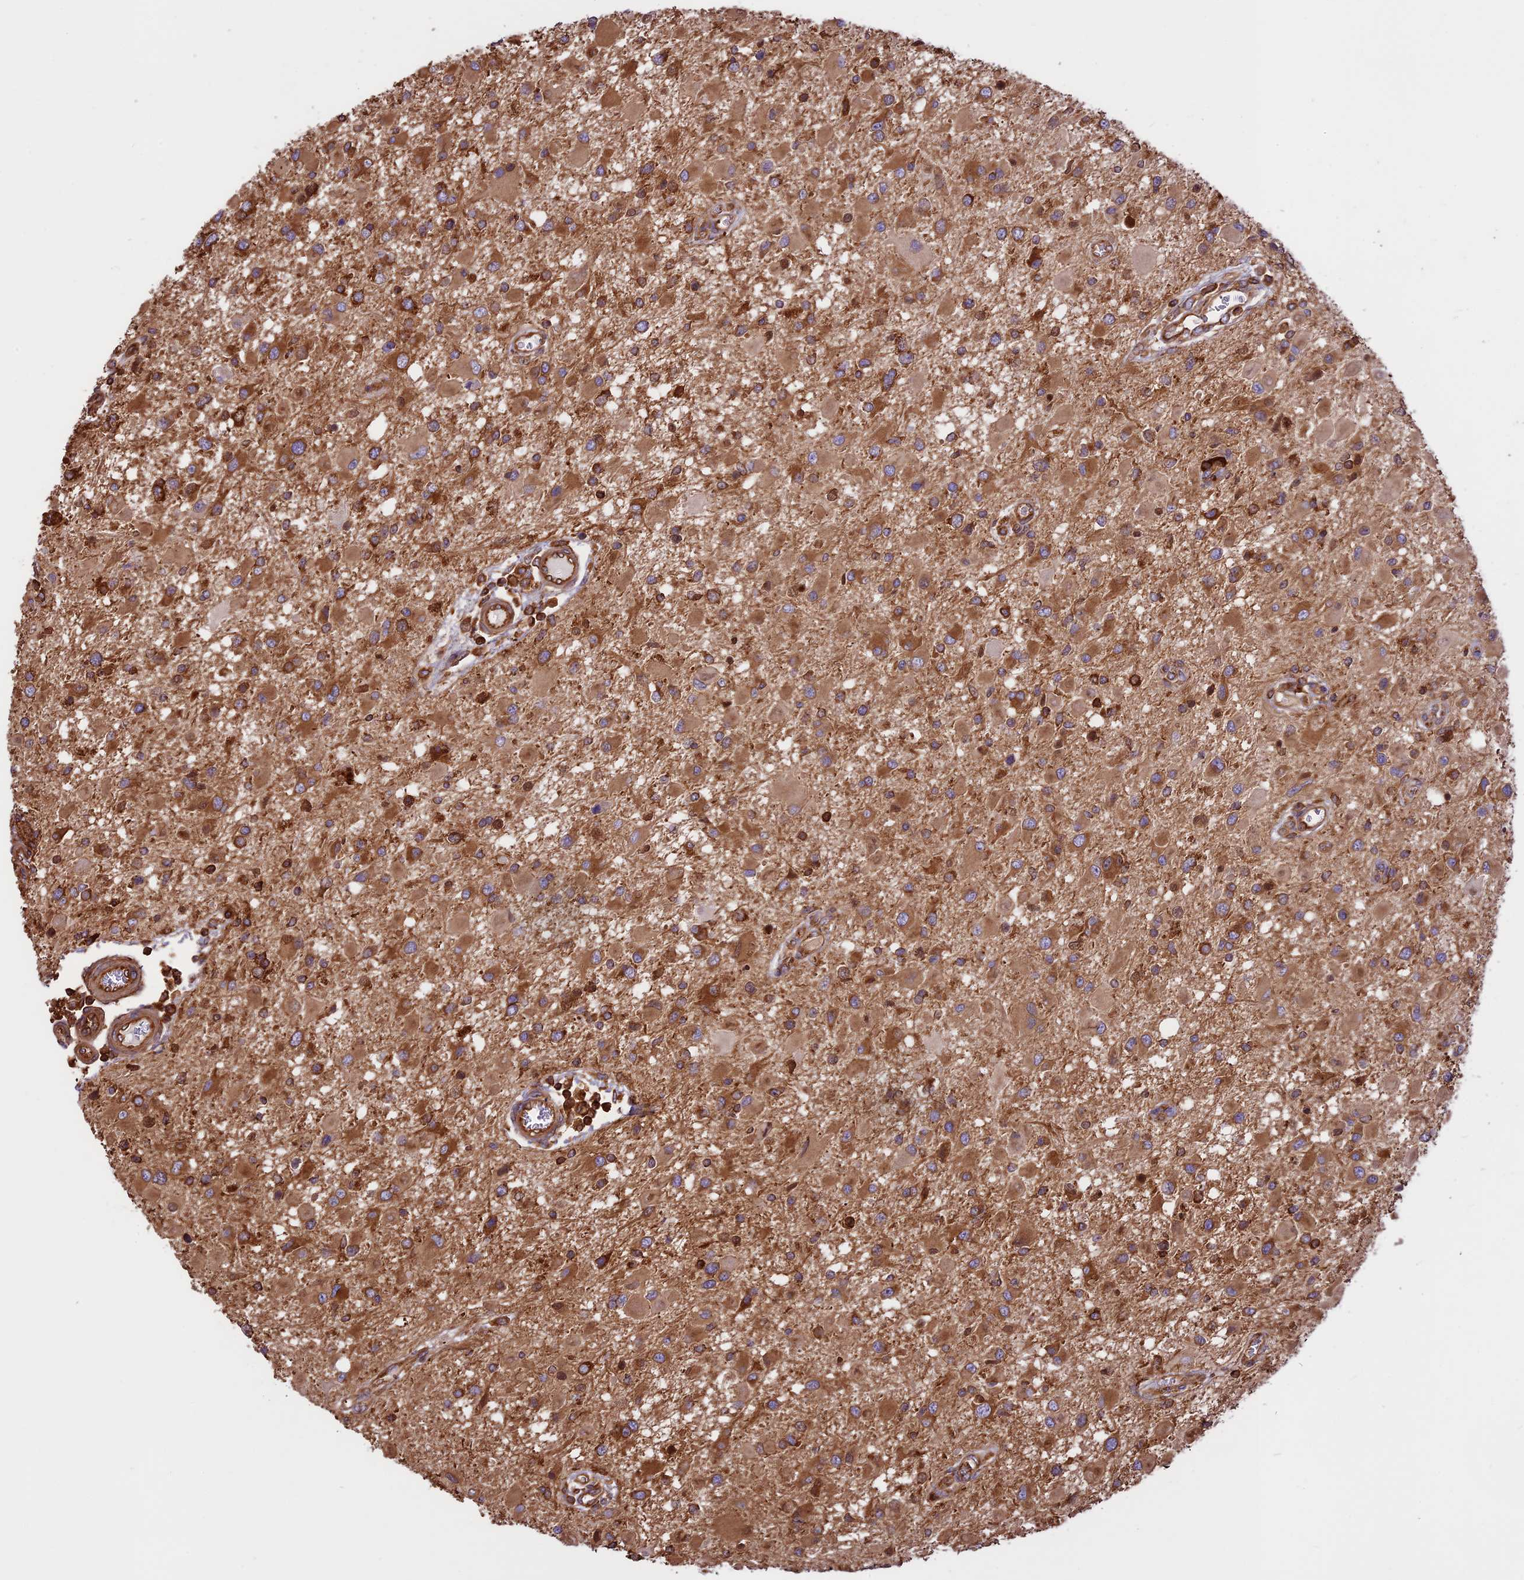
{"staining": {"intensity": "moderate", "quantity": ">75%", "location": "cytoplasmic/membranous"}, "tissue": "glioma", "cell_type": "Tumor cells", "image_type": "cancer", "snomed": [{"axis": "morphology", "description": "Glioma, malignant, High grade"}, {"axis": "topography", "description": "Brain"}], "caption": "Protein analysis of glioma tissue demonstrates moderate cytoplasmic/membranous staining in about >75% of tumor cells.", "gene": "KARS1", "patient": {"sex": "male", "age": 53}}